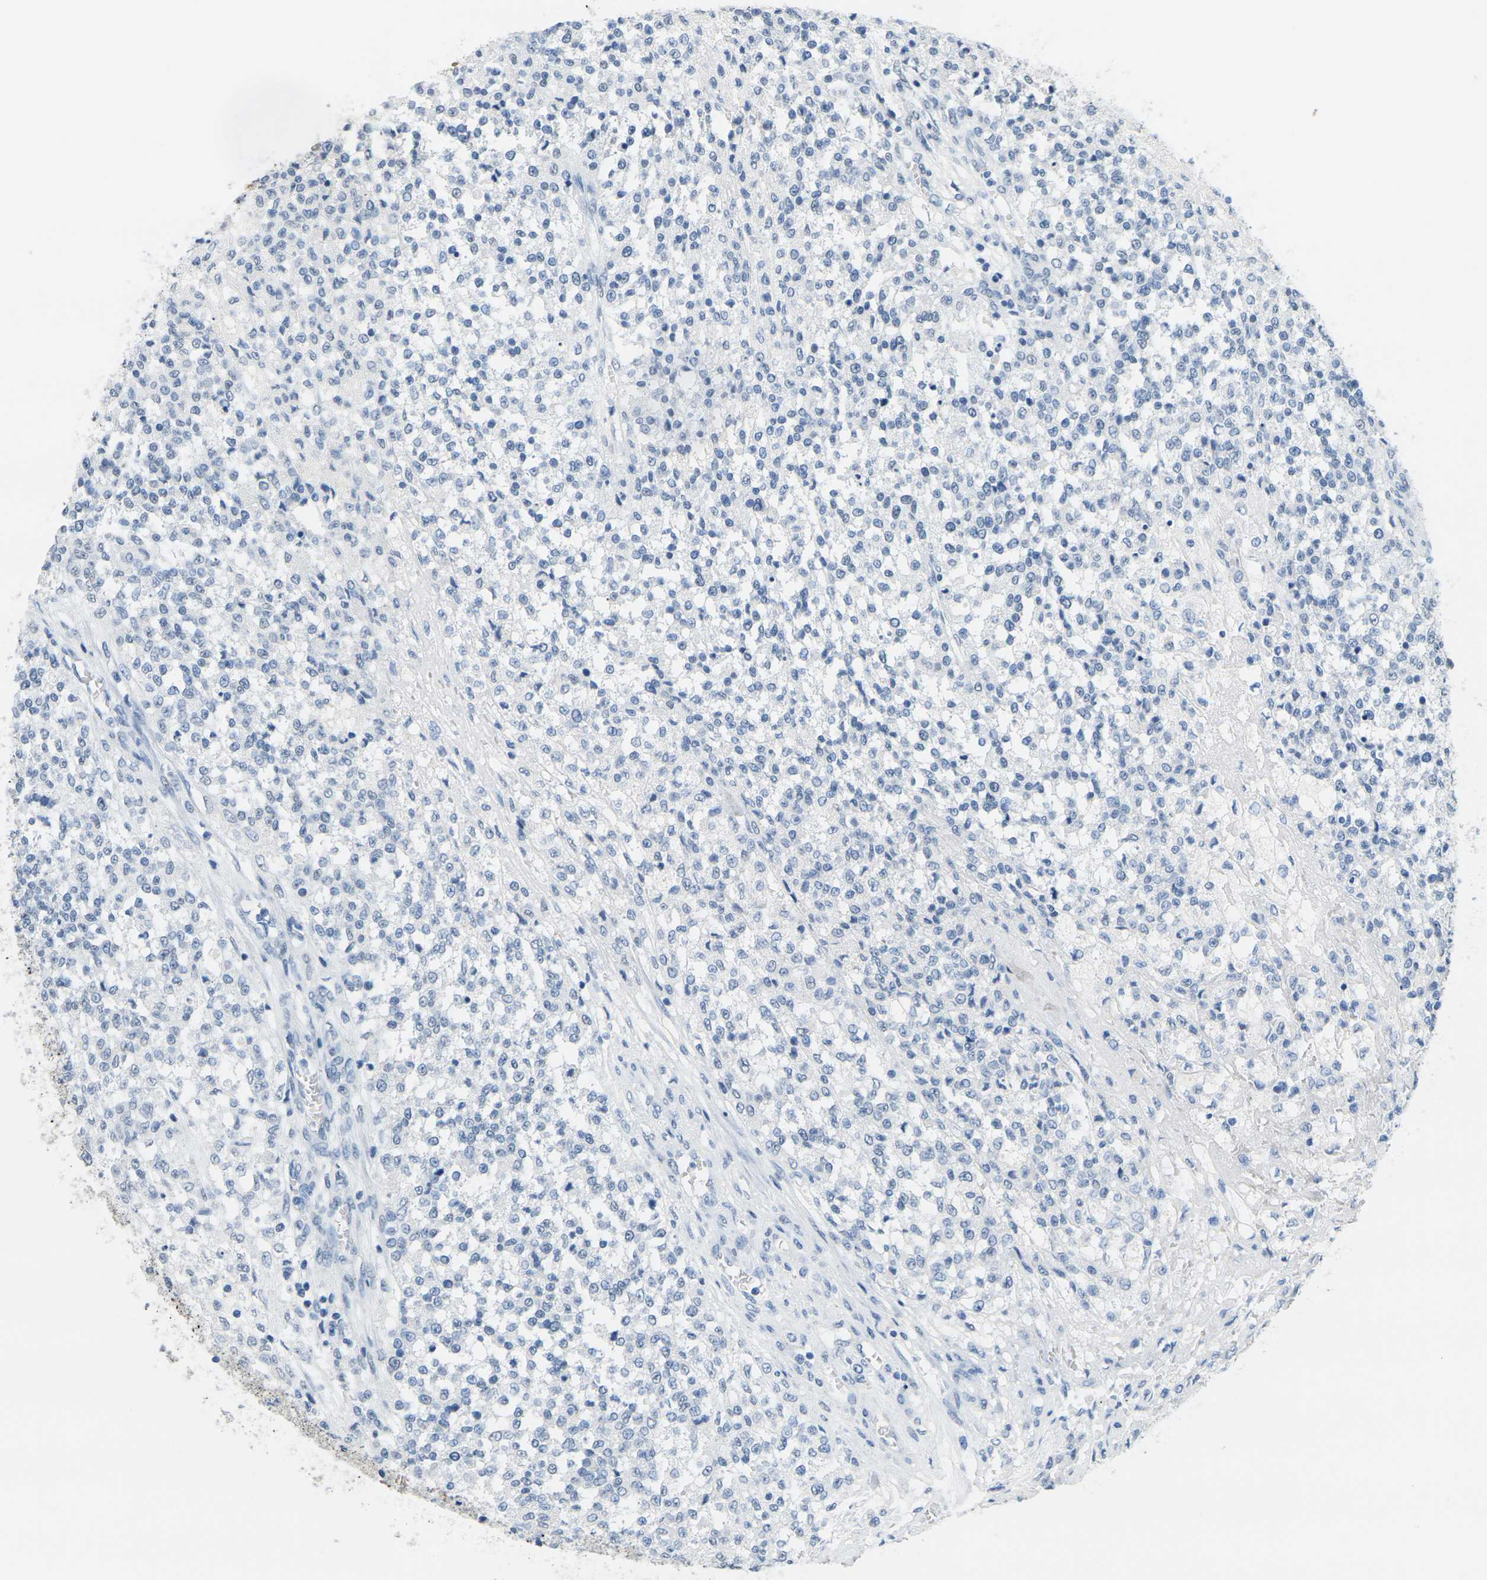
{"staining": {"intensity": "negative", "quantity": "none", "location": "none"}, "tissue": "testis cancer", "cell_type": "Tumor cells", "image_type": "cancer", "snomed": [{"axis": "morphology", "description": "Seminoma, NOS"}, {"axis": "topography", "description": "Testis"}], "caption": "DAB immunohistochemical staining of human seminoma (testis) reveals no significant expression in tumor cells. Nuclei are stained in blue.", "gene": "CTAG1A", "patient": {"sex": "male", "age": 59}}